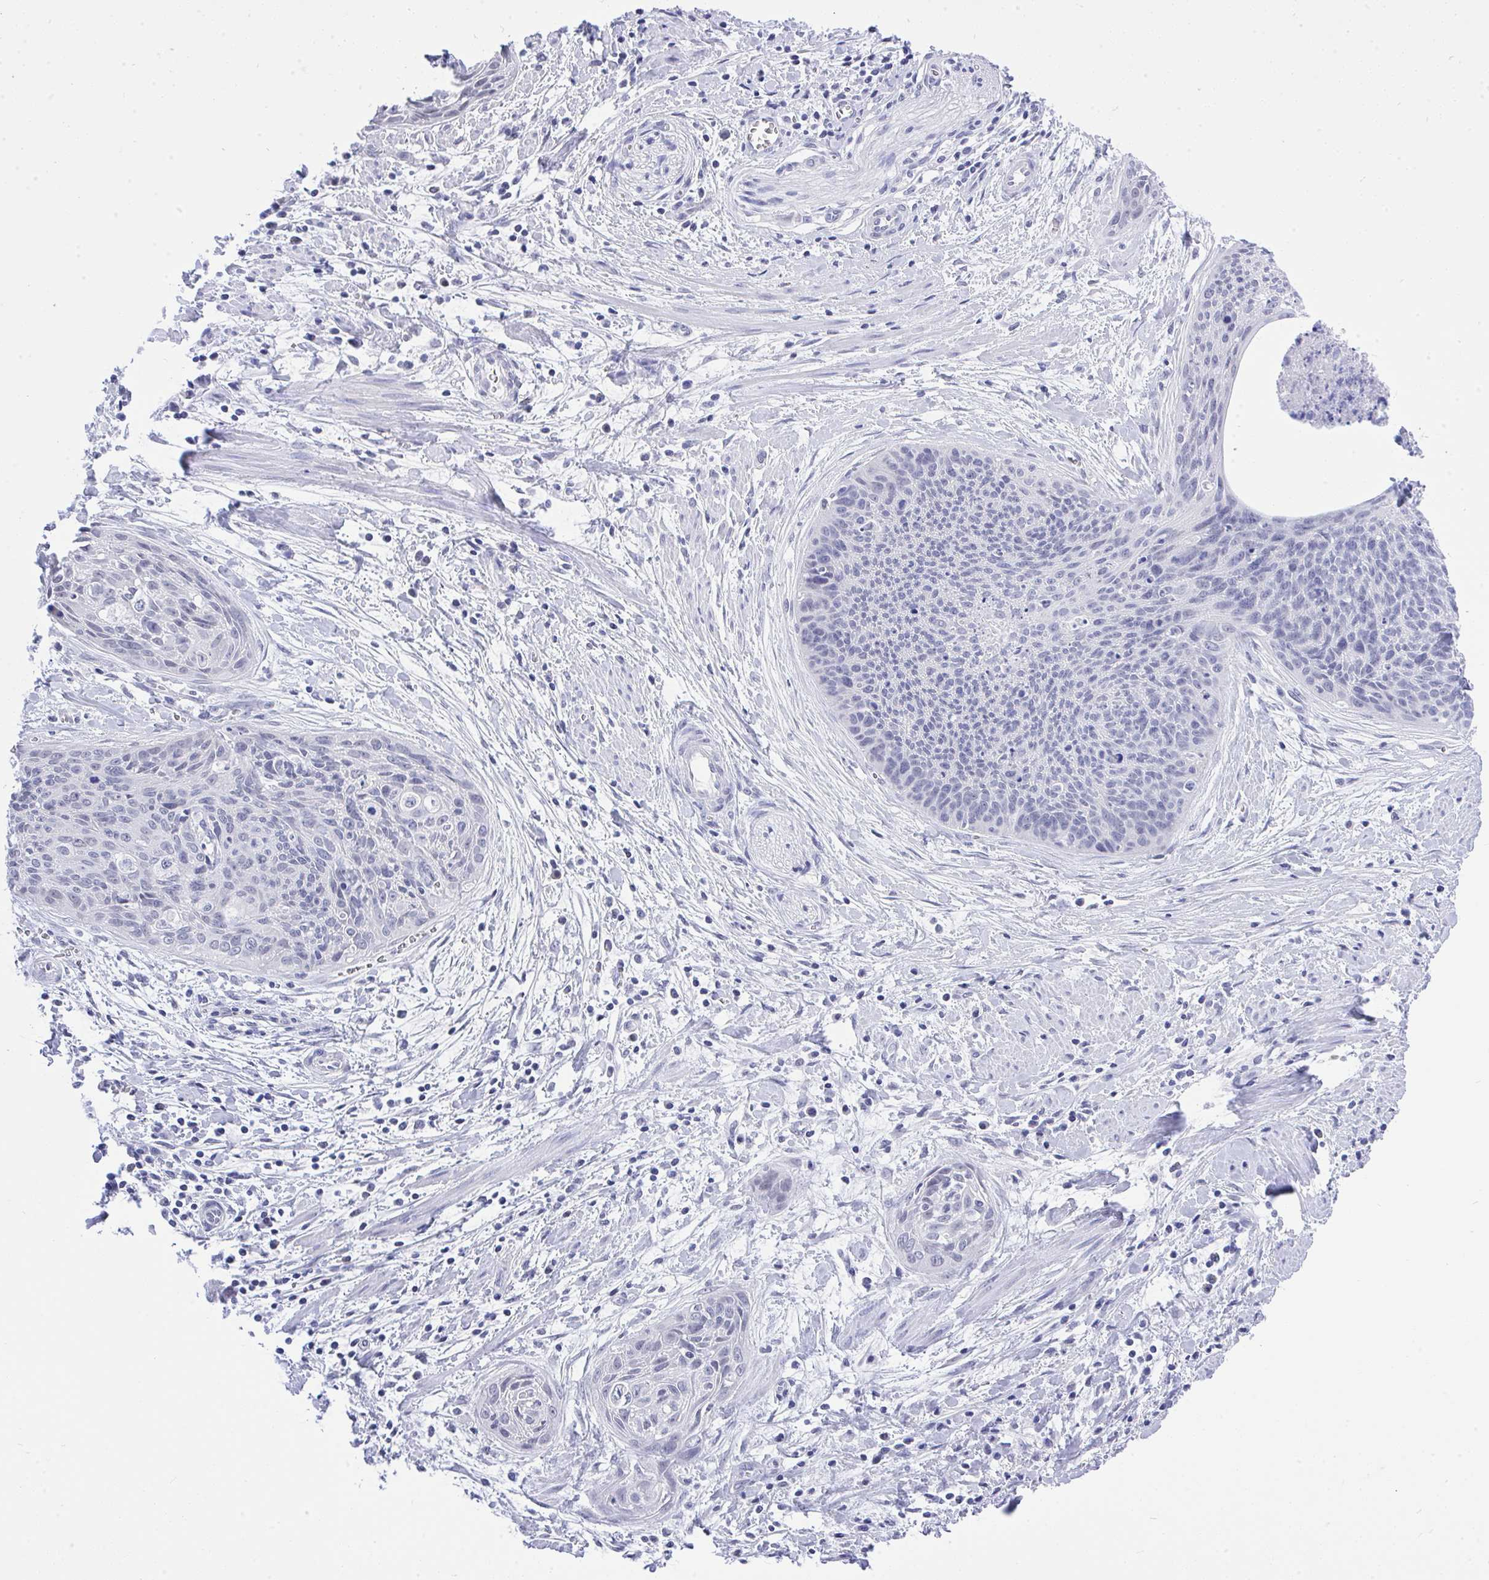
{"staining": {"intensity": "negative", "quantity": "none", "location": "none"}, "tissue": "cervical cancer", "cell_type": "Tumor cells", "image_type": "cancer", "snomed": [{"axis": "morphology", "description": "Squamous cell carcinoma, NOS"}, {"axis": "topography", "description": "Cervix"}], "caption": "DAB immunohistochemical staining of squamous cell carcinoma (cervical) shows no significant expression in tumor cells. (DAB immunohistochemistry (IHC) with hematoxylin counter stain).", "gene": "MS4A12", "patient": {"sex": "female", "age": 55}}